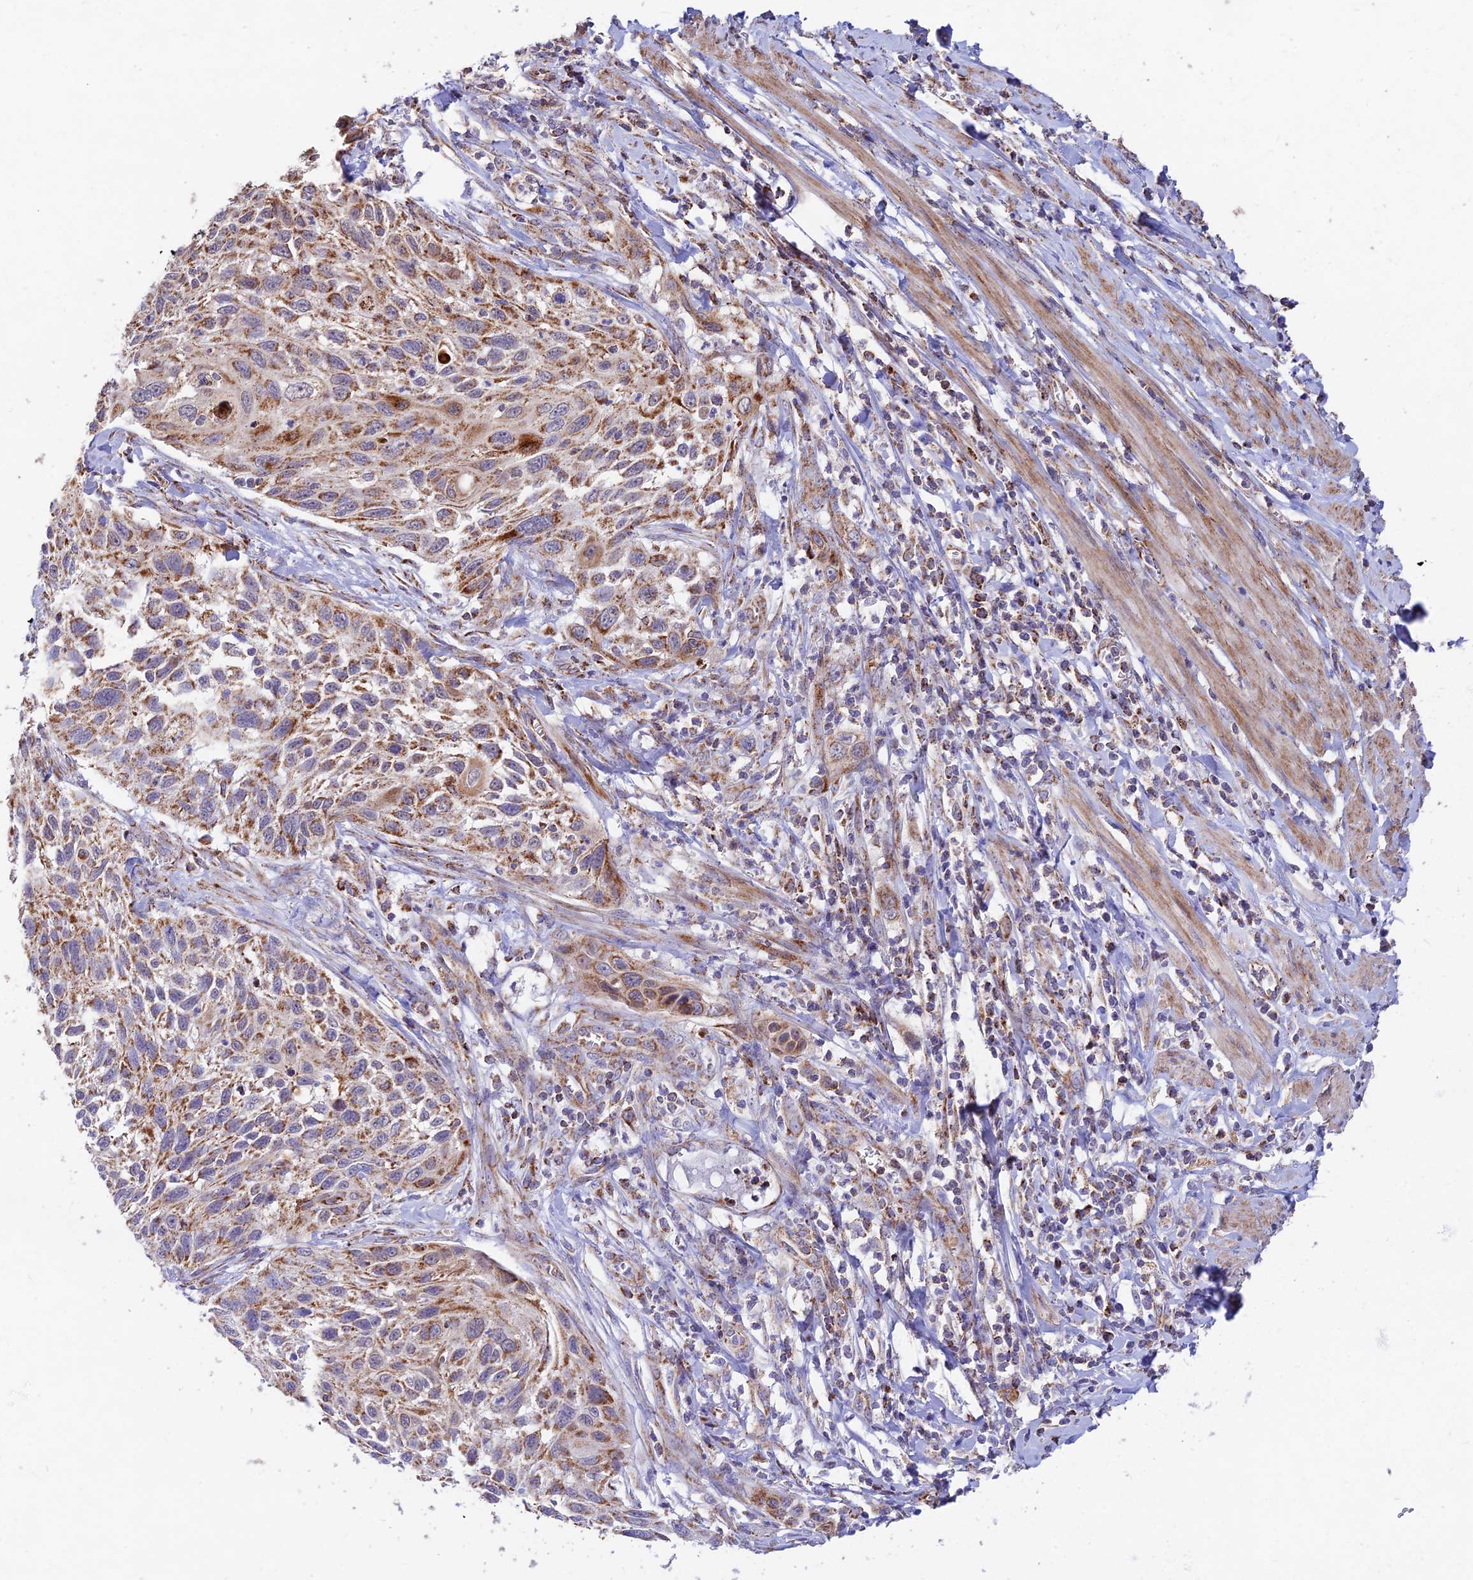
{"staining": {"intensity": "moderate", "quantity": ">75%", "location": "cytoplasmic/membranous"}, "tissue": "cervical cancer", "cell_type": "Tumor cells", "image_type": "cancer", "snomed": [{"axis": "morphology", "description": "Squamous cell carcinoma, NOS"}, {"axis": "topography", "description": "Cervix"}], "caption": "A medium amount of moderate cytoplasmic/membranous expression is seen in about >75% of tumor cells in cervical cancer (squamous cell carcinoma) tissue. Nuclei are stained in blue.", "gene": "KHDC3L", "patient": {"sex": "female", "age": 70}}